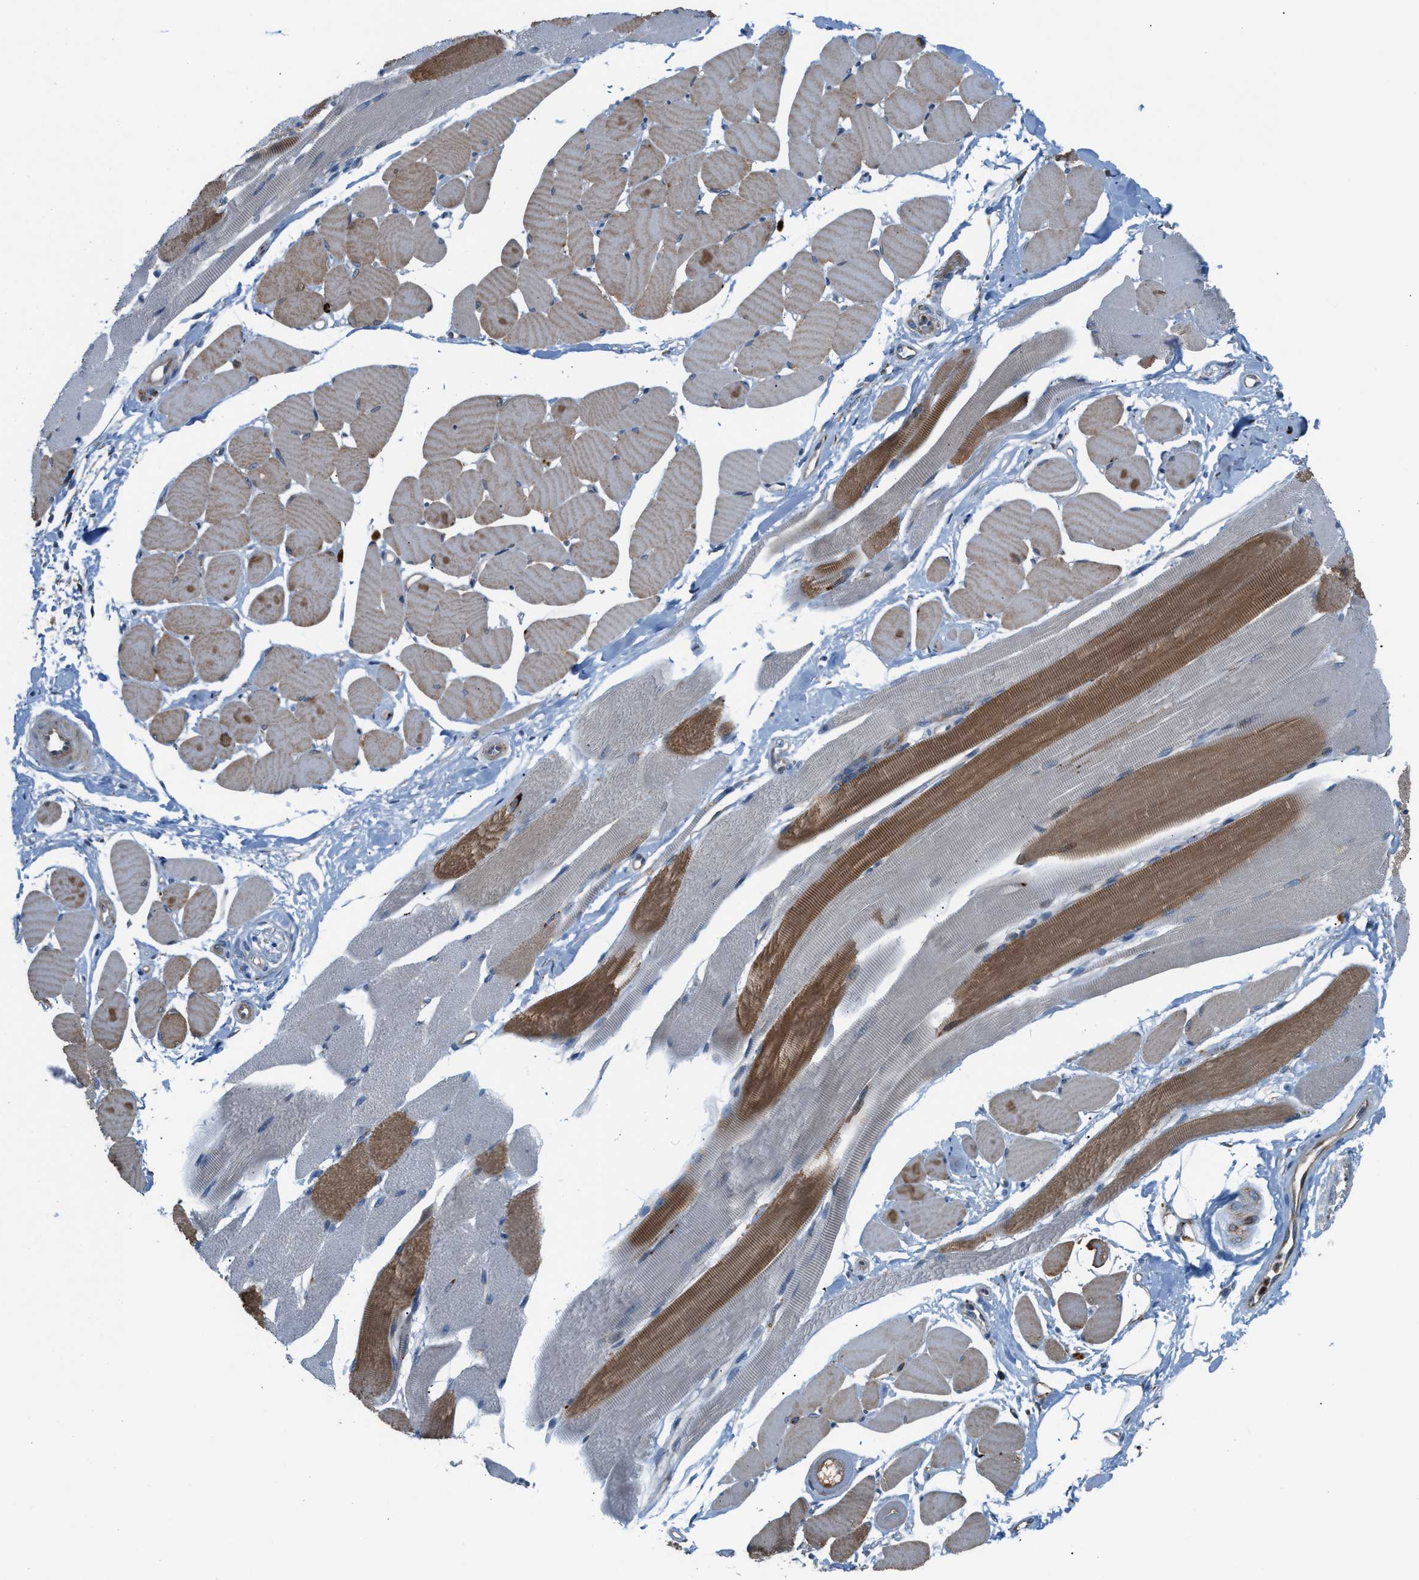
{"staining": {"intensity": "moderate", "quantity": "25%-75%", "location": "cytoplasmic/membranous"}, "tissue": "skeletal muscle", "cell_type": "Myocytes", "image_type": "normal", "snomed": [{"axis": "morphology", "description": "Normal tissue, NOS"}, {"axis": "topography", "description": "Skeletal muscle"}, {"axis": "topography", "description": "Peripheral nerve tissue"}], "caption": "Protein staining displays moderate cytoplasmic/membranous expression in about 25%-75% of myocytes in unremarkable skeletal muscle.", "gene": "PDCL", "patient": {"sex": "female", "age": 84}}